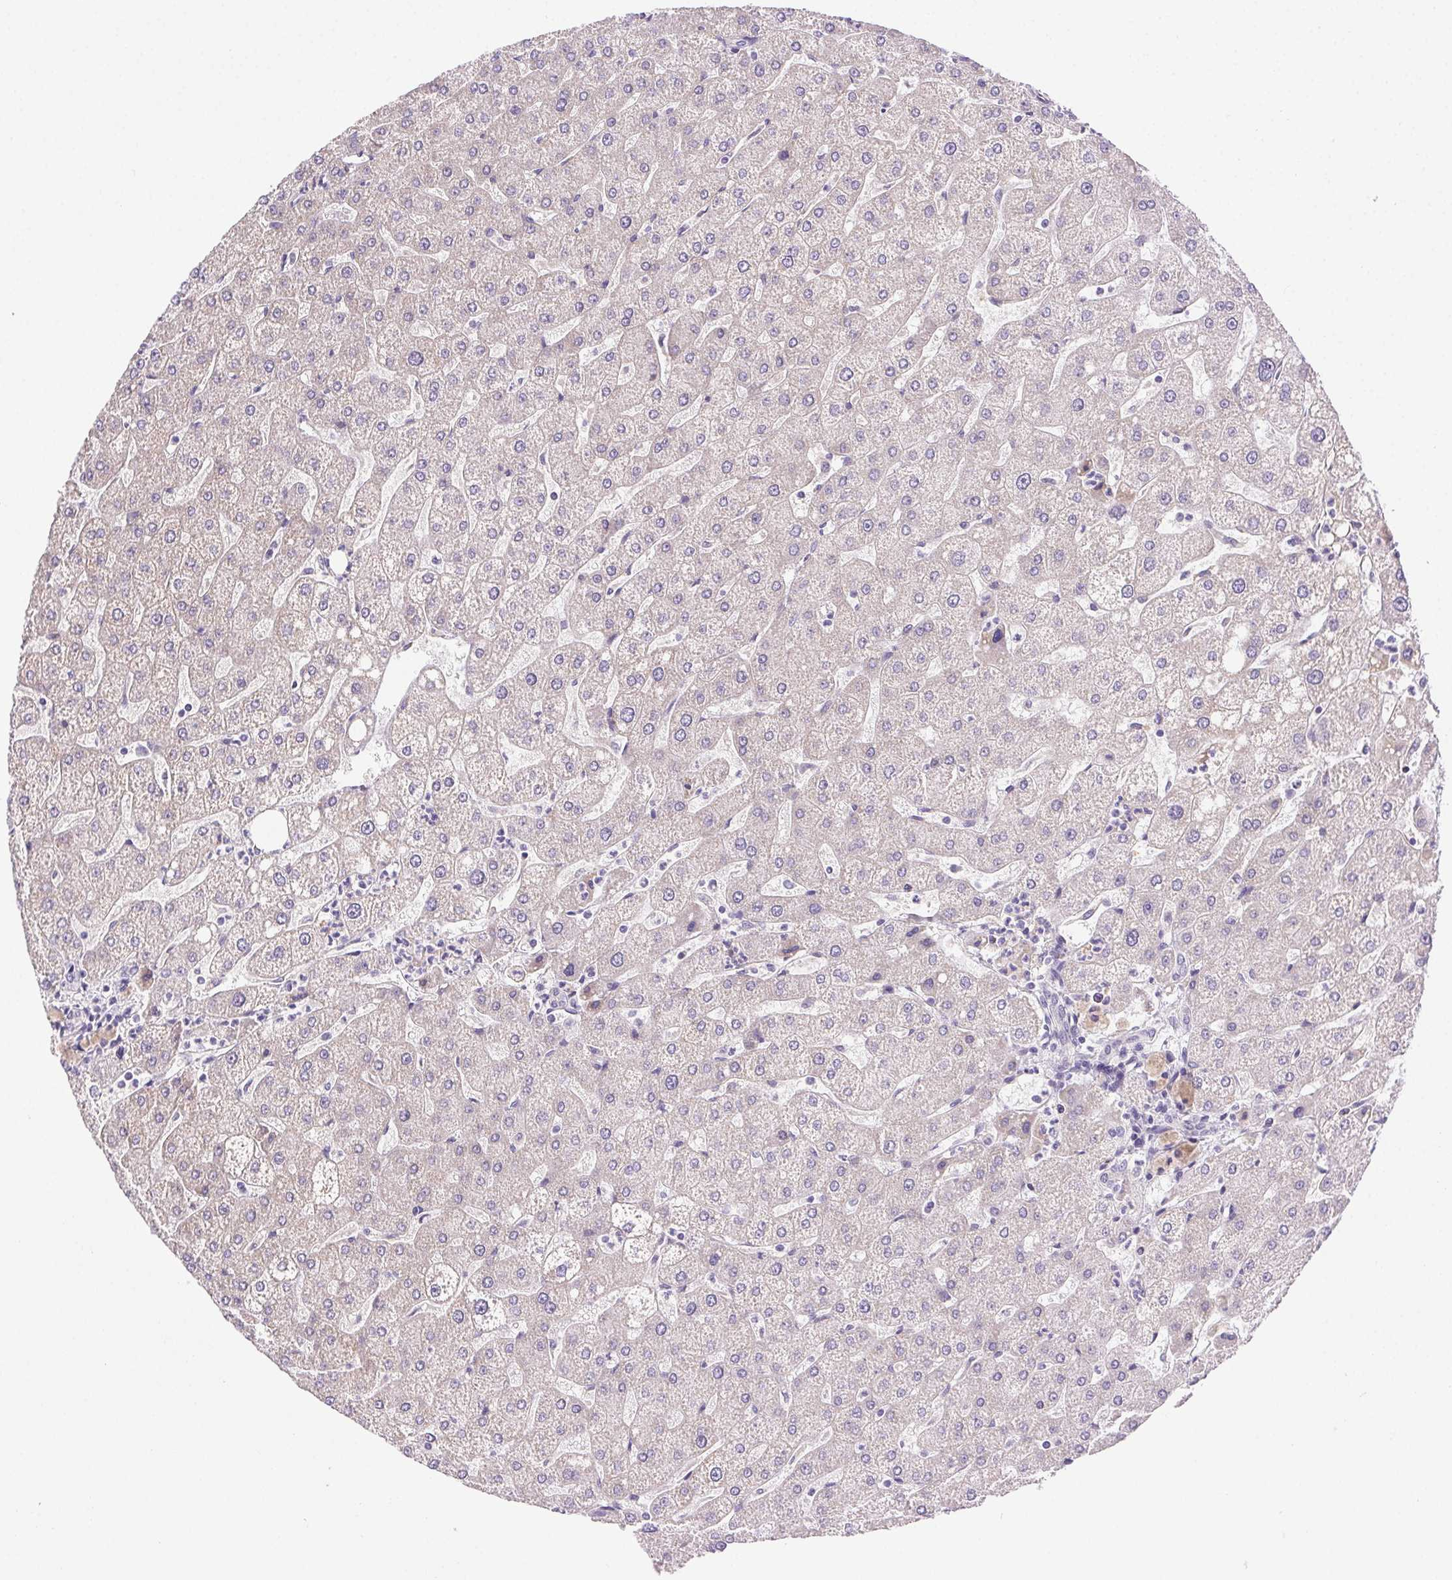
{"staining": {"intensity": "negative", "quantity": "none", "location": "none"}, "tissue": "liver", "cell_type": "Cholangiocytes", "image_type": "normal", "snomed": [{"axis": "morphology", "description": "Normal tissue, NOS"}, {"axis": "topography", "description": "Liver"}], "caption": "Cholangiocytes show no significant staining in benign liver. Brightfield microscopy of immunohistochemistry (IHC) stained with DAB (3,3'-diaminobenzidine) (brown) and hematoxylin (blue), captured at high magnification.", "gene": "SYT11", "patient": {"sex": "male", "age": 67}}